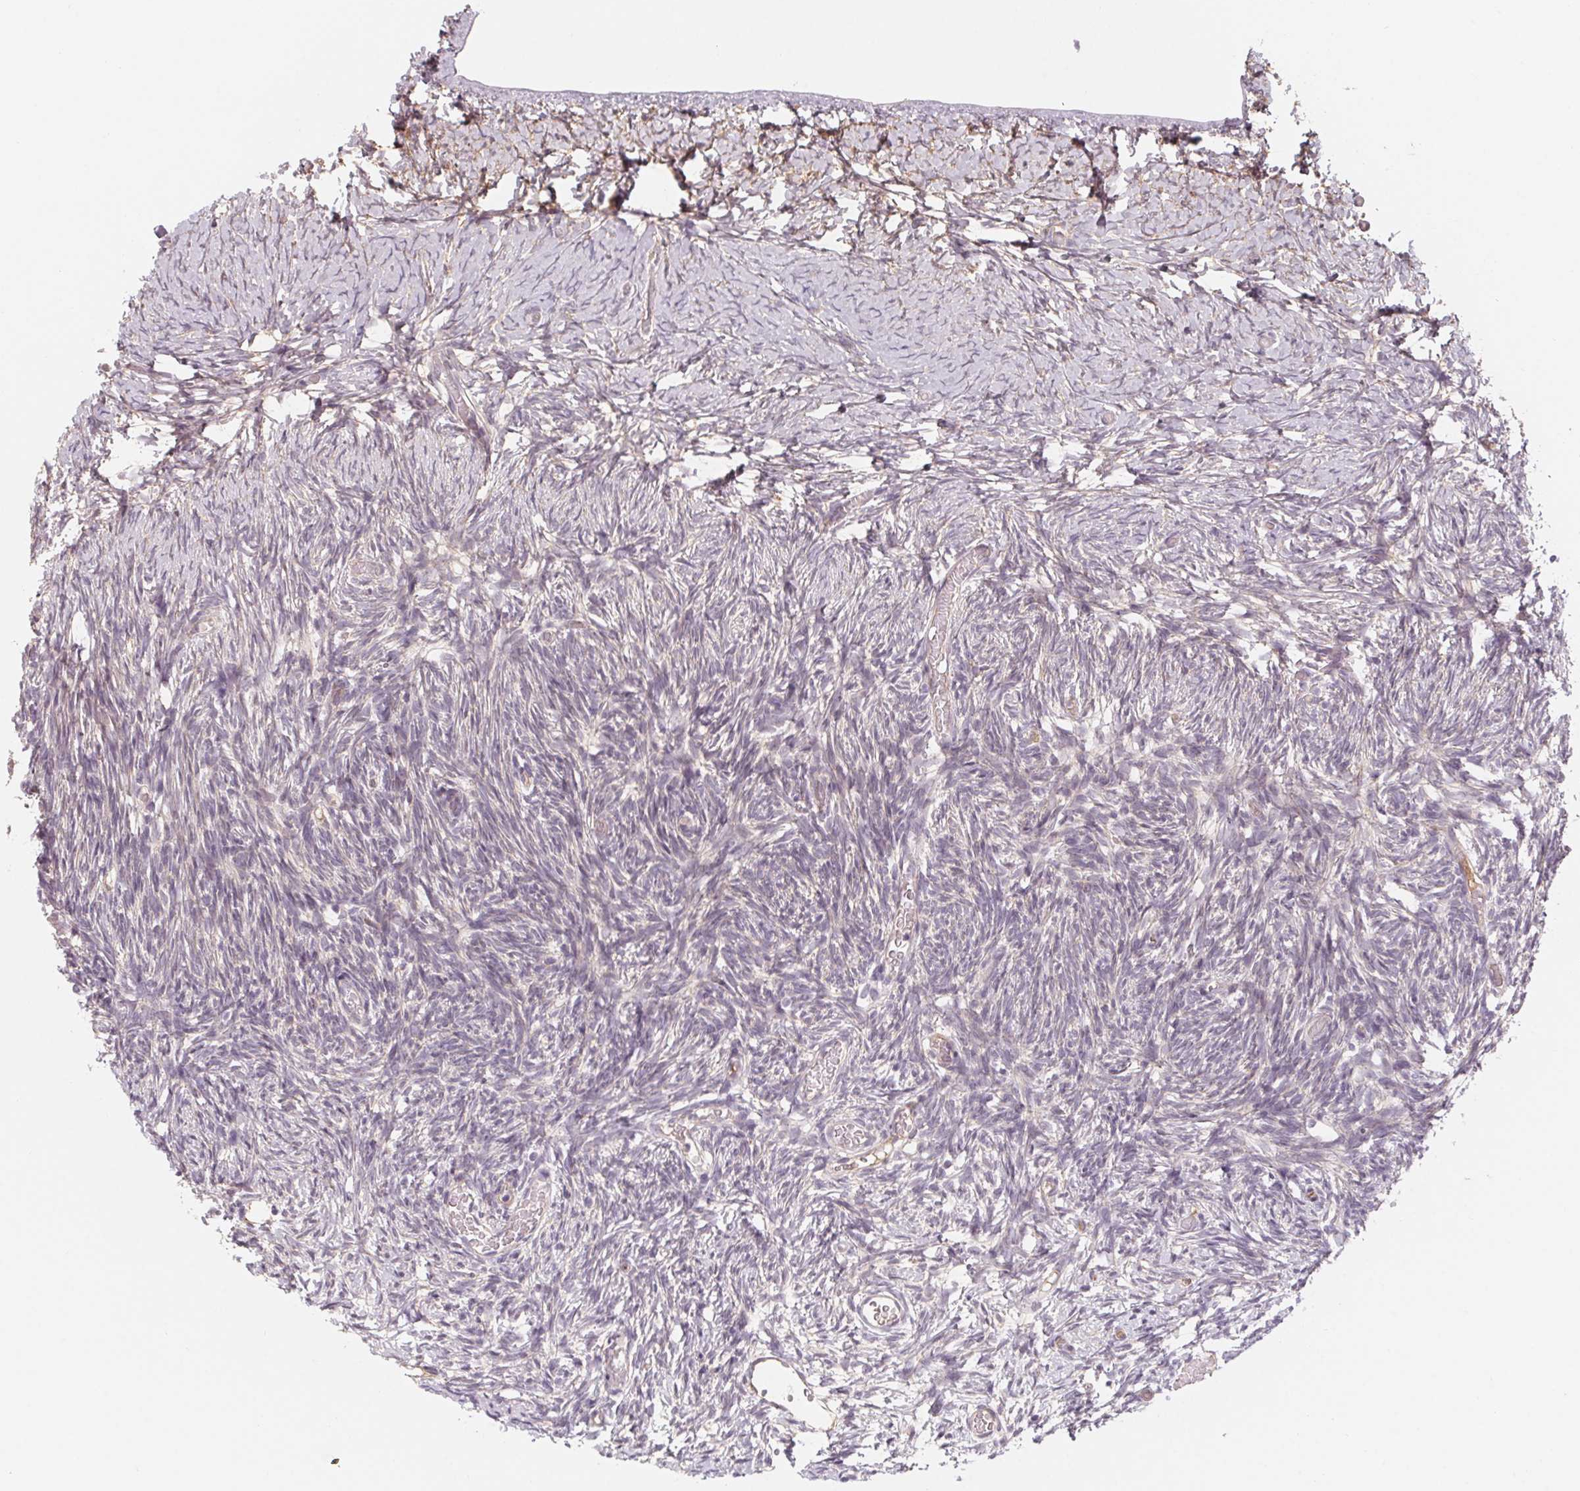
{"staining": {"intensity": "strong", "quantity": "25%-75%", "location": "cytoplasmic/membranous"}, "tissue": "ovary", "cell_type": "Follicle cells", "image_type": "normal", "snomed": [{"axis": "morphology", "description": "Normal tissue, NOS"}, {"axis": "topography", "description": "Ovary"}], "caption": "Immunohistochemical staining of normal ovary shows 25%-75% levels of strong cytoplasmic/membranous protein expression in about 25%-75% of follicle cells.", "gene": "CCDC112", "patient": {"sex": "female", "age": 39}}